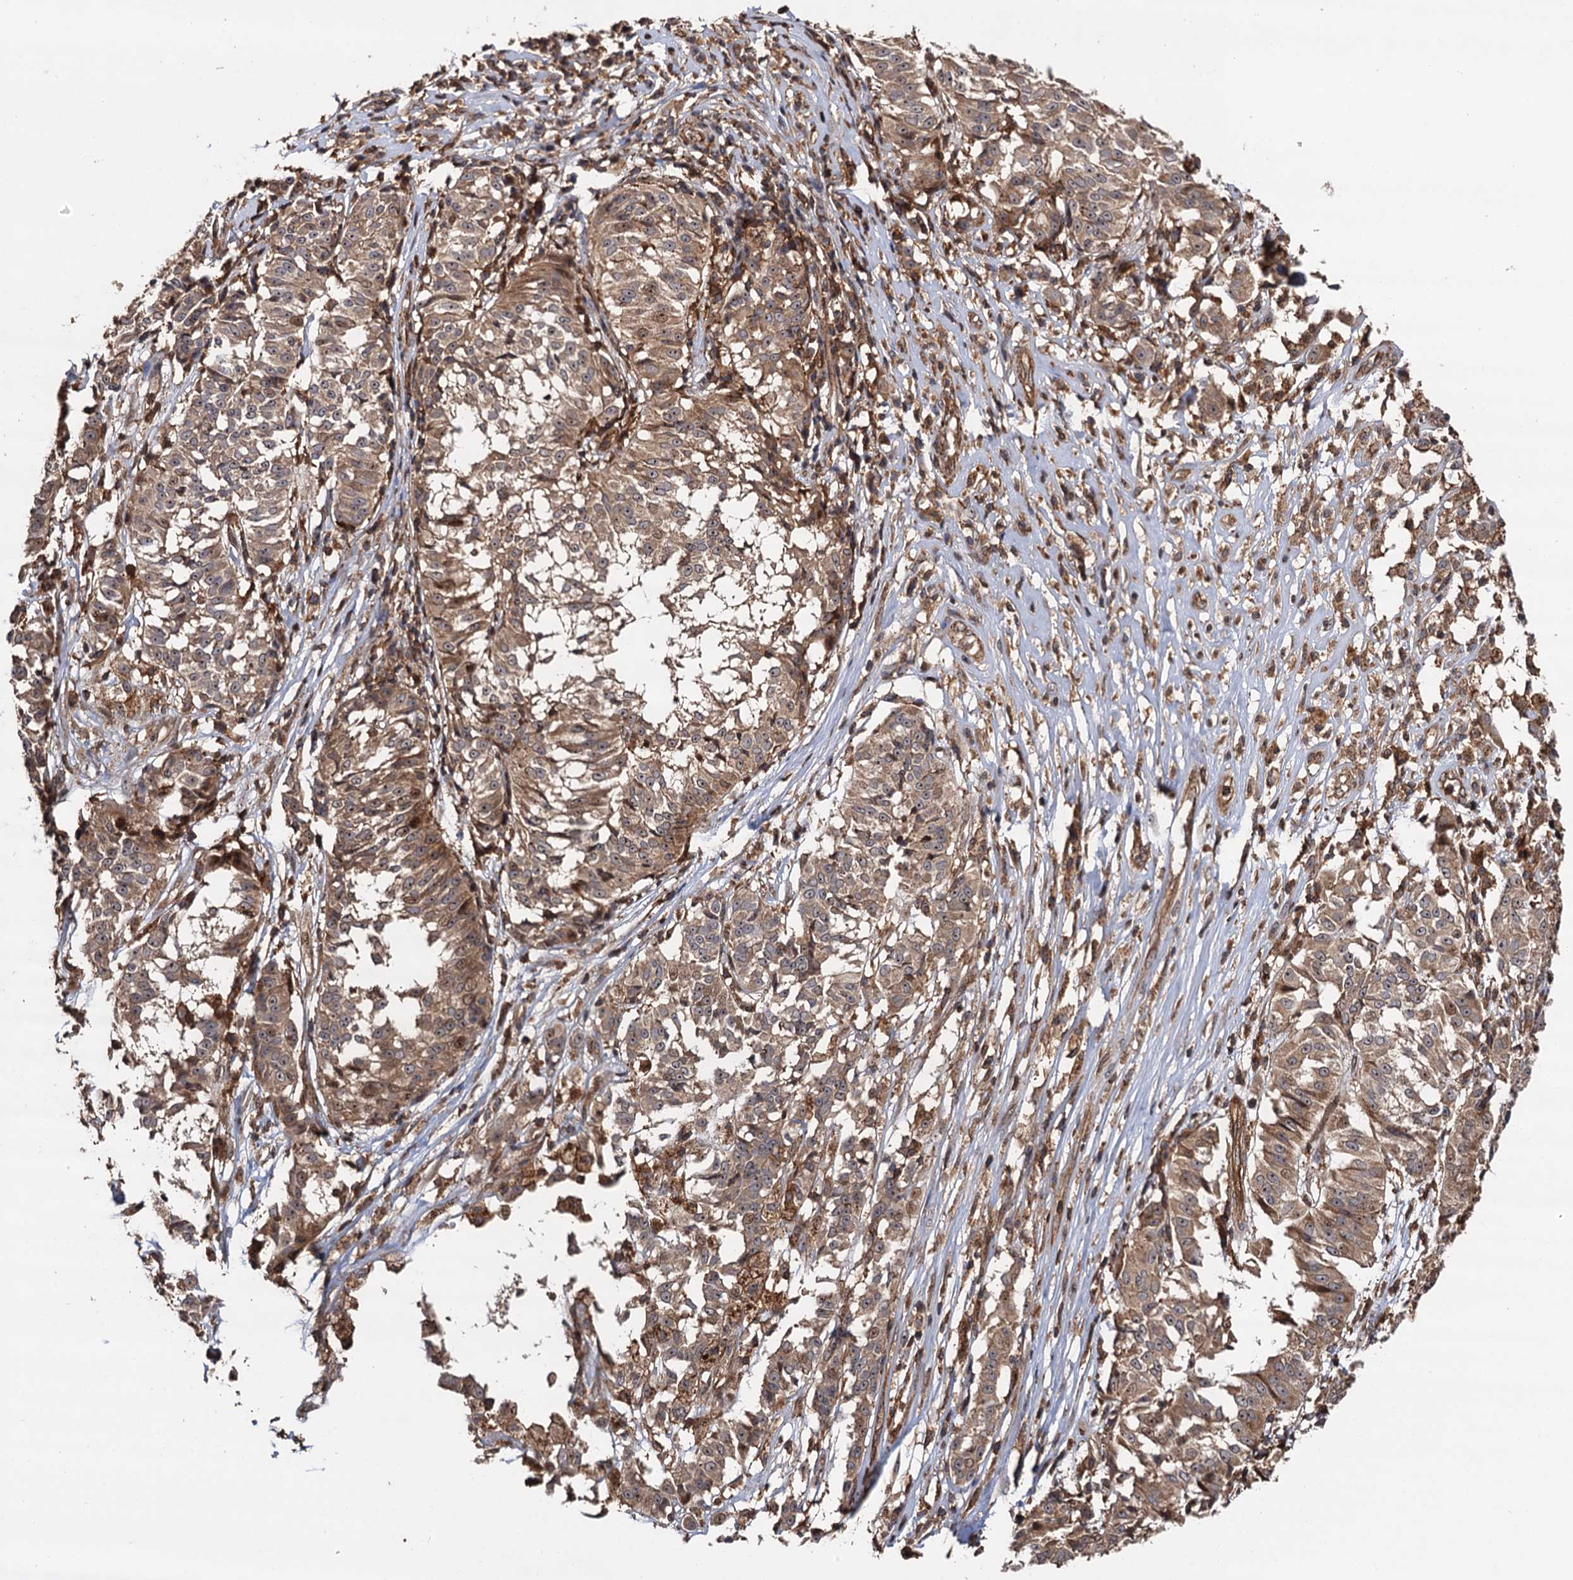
{"staining": {"intensity": "moderate", "quantity": ">75%", "location": "cytoplasmic/membranous,nuclear"}, "tissue": "melanoma", "cell_type": "Tumor cells", "image_type": "cancer", "snomed": [{"axis": "morphology", "description": "Malignant melanoma, NOS"}, {"axis": "topography", "description": "Skin"}], "caption": "Malignant melanoma stained with a protein marker shows moderate staining in tumor cells.", "gene": "BORA", "patient": {"sex": "female", "age": 72}}